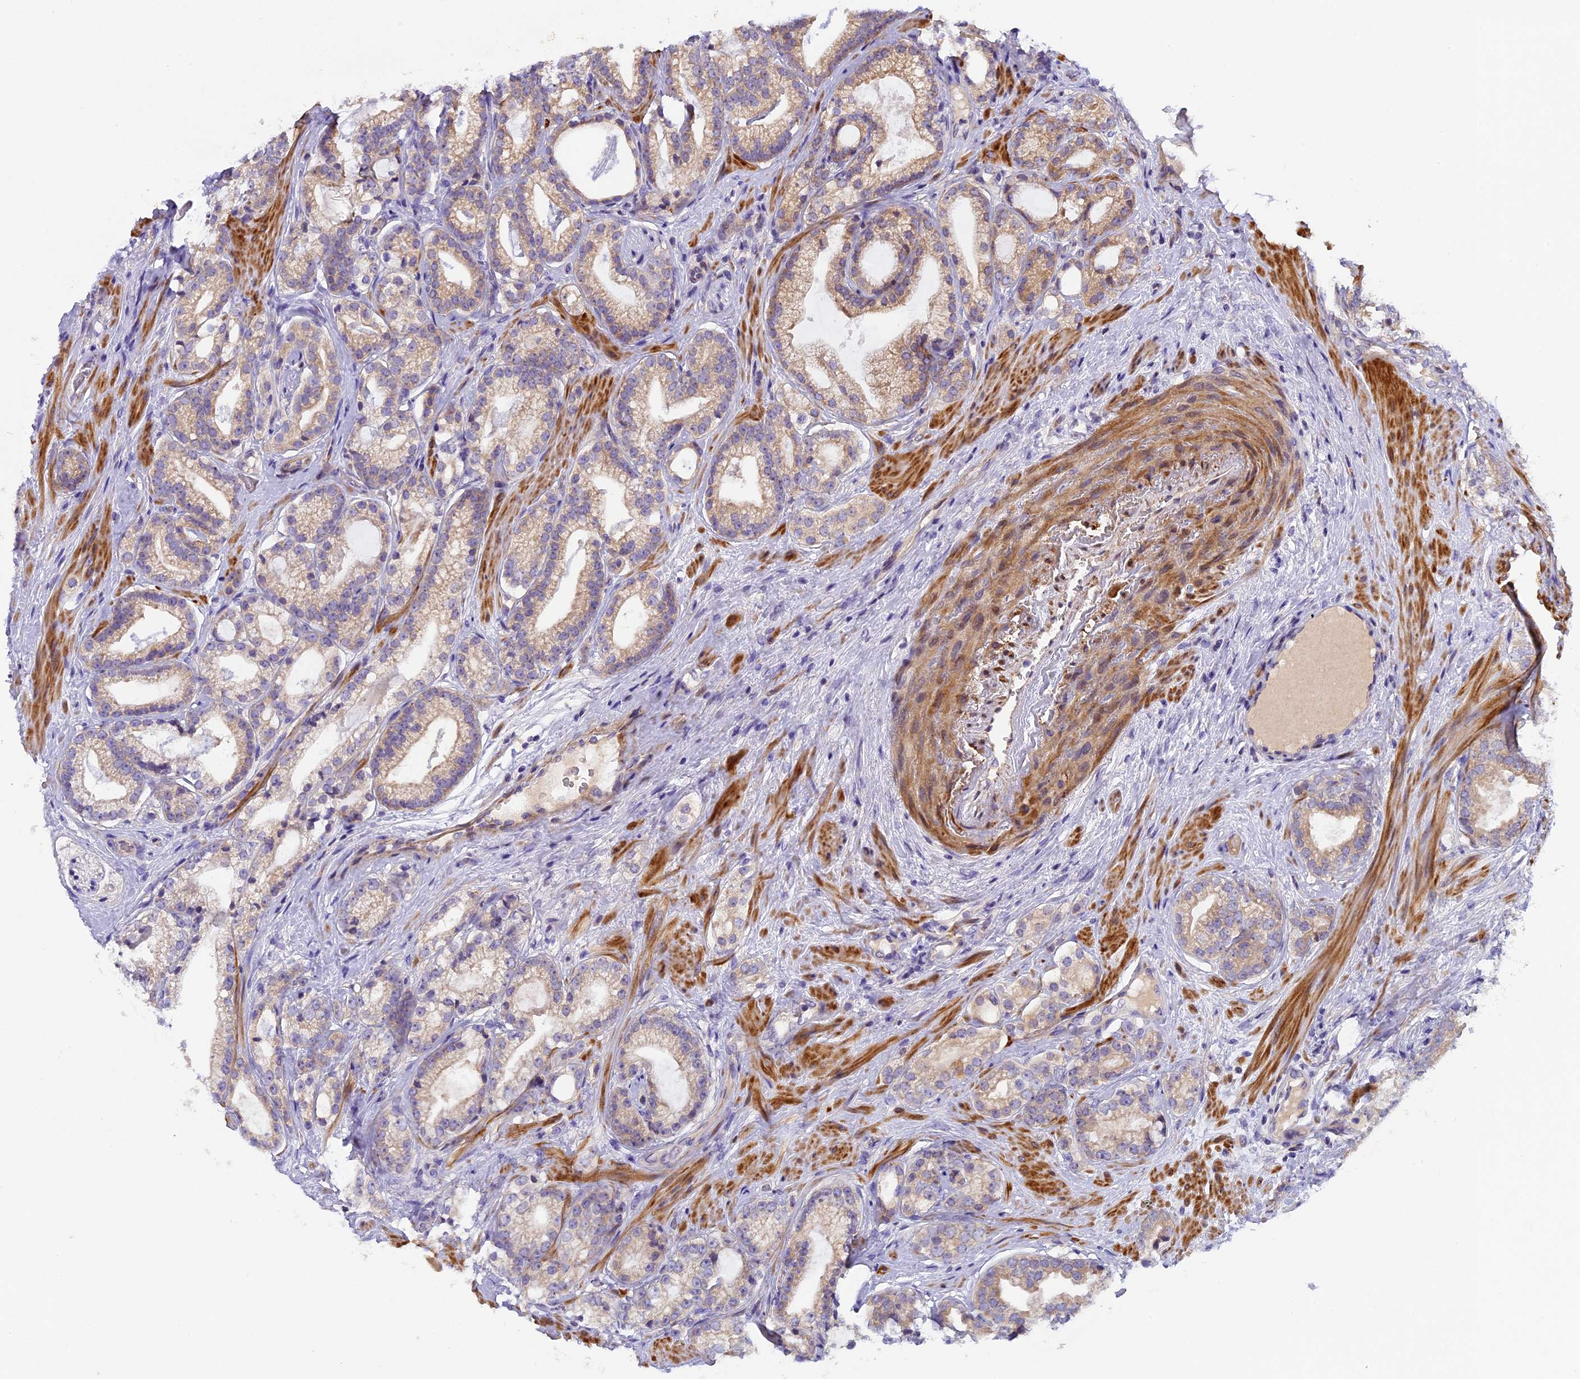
{"staining": {"intensity": "weak", "quantity": "25%-75%", "location": "cytoplasmic/membranous"}, "tissue": "prostate cancer", "cell_type": "Tumor cells", "image_type": "cancer", "snomed": [{"axis": "morphology", "description": "Adenocarcinoma, High grade"}, {"axis": "topography", "description": "Prostate"}], "caption": "Weak cytoplasmic/membranous positivity is present in approximately 25%-75% of tumor cells in prostate cancer (adenocarcinoma (high-grade)).", "gene": "FAM98C", "patient": {"sex": "male", "age": 60}}